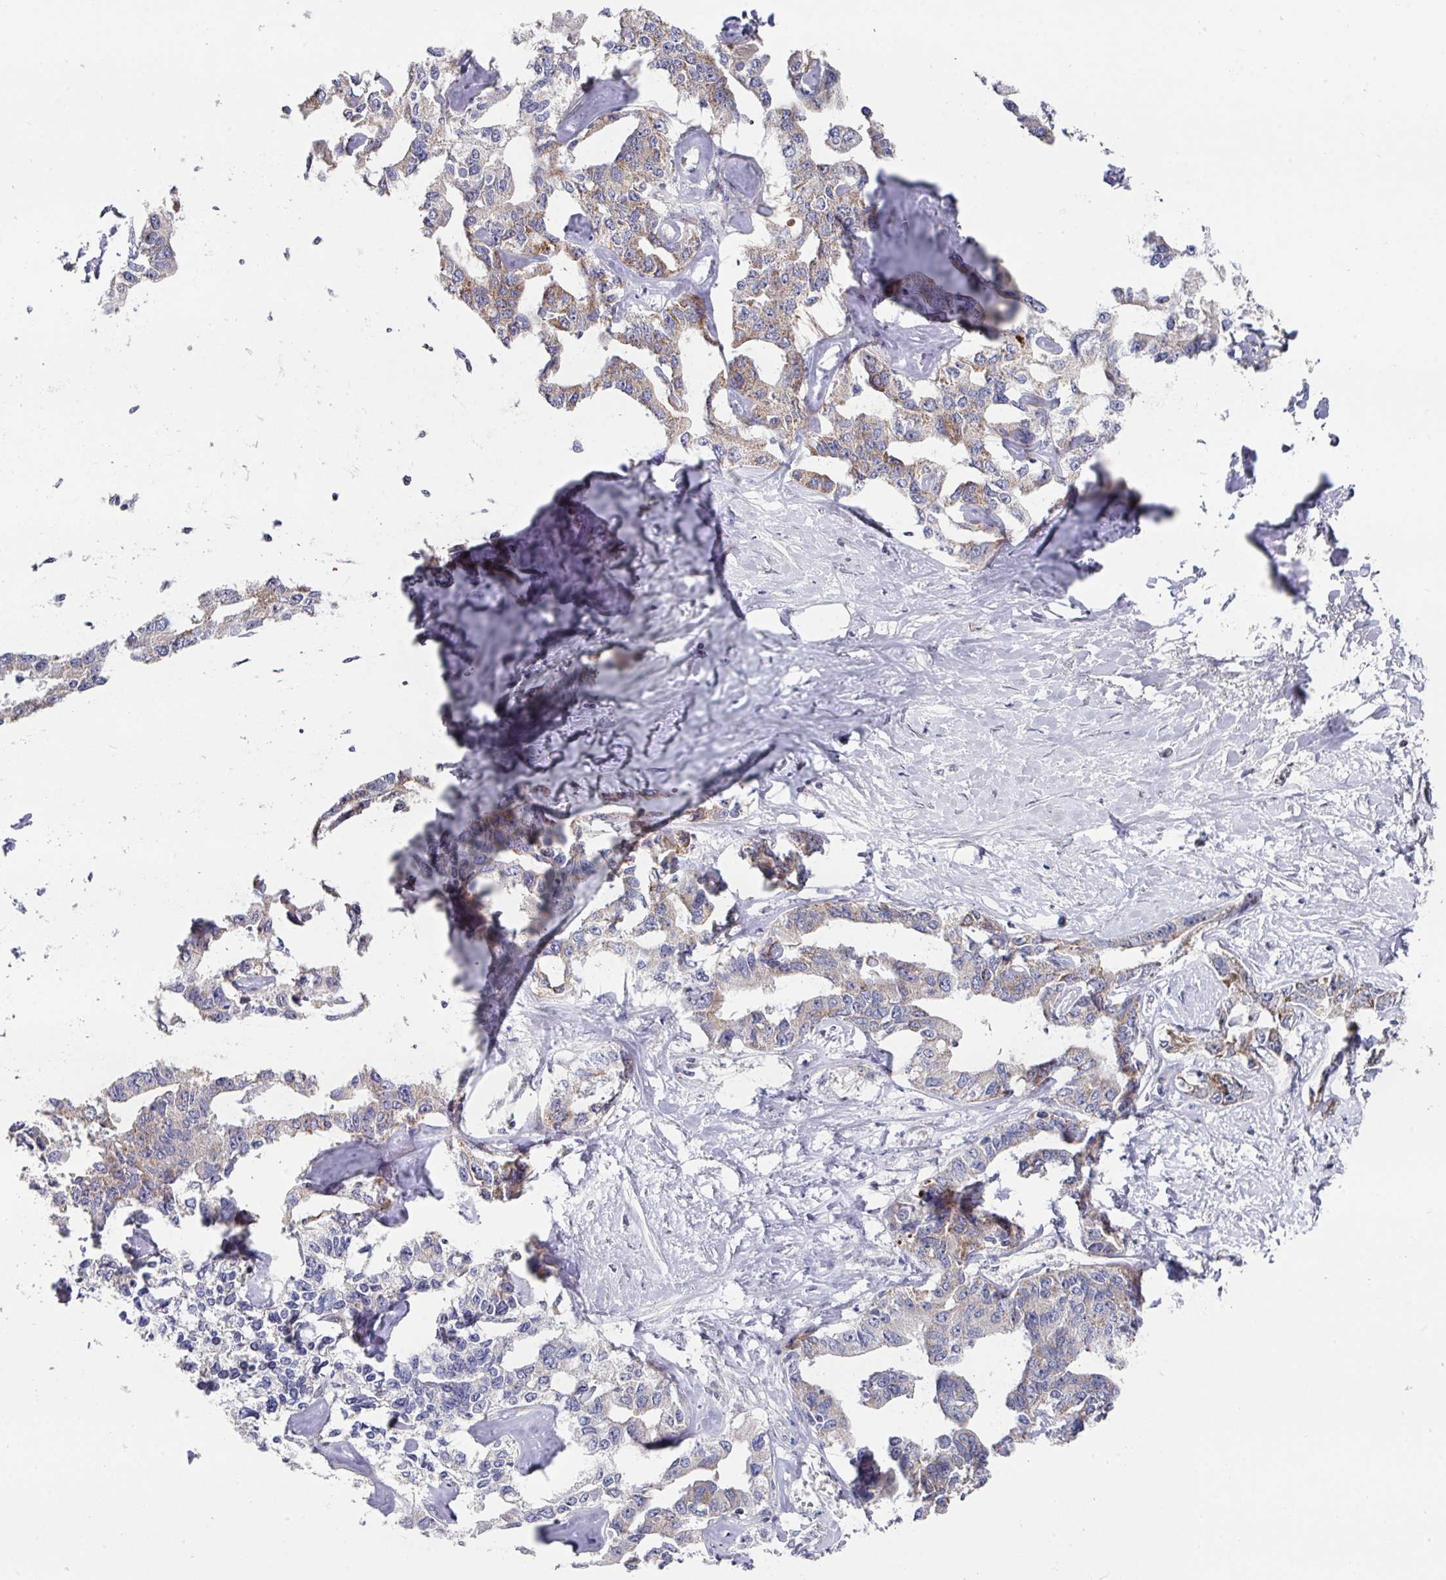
{"staining": {"intensity": "weak", "quantity": "25%-75%", "location": "cytoplasmic/membranous"}, "tissue": "liver cancer", "cell_type": "Tumor cells", "image_type": "cancer", "snomed": [{"axis": "morphology", "description": "Cholangiocarcinoma"}, {"axis": "topography", "description": "Liver"}], "caption": "Brown immunohistochemical staining in liver cancer shows weak cytoplasmic/membranous positivity in approximately 25%-75% of tumor cells.", "gene": "CBX7", "patient": {"sex": "male", "age": 59}}